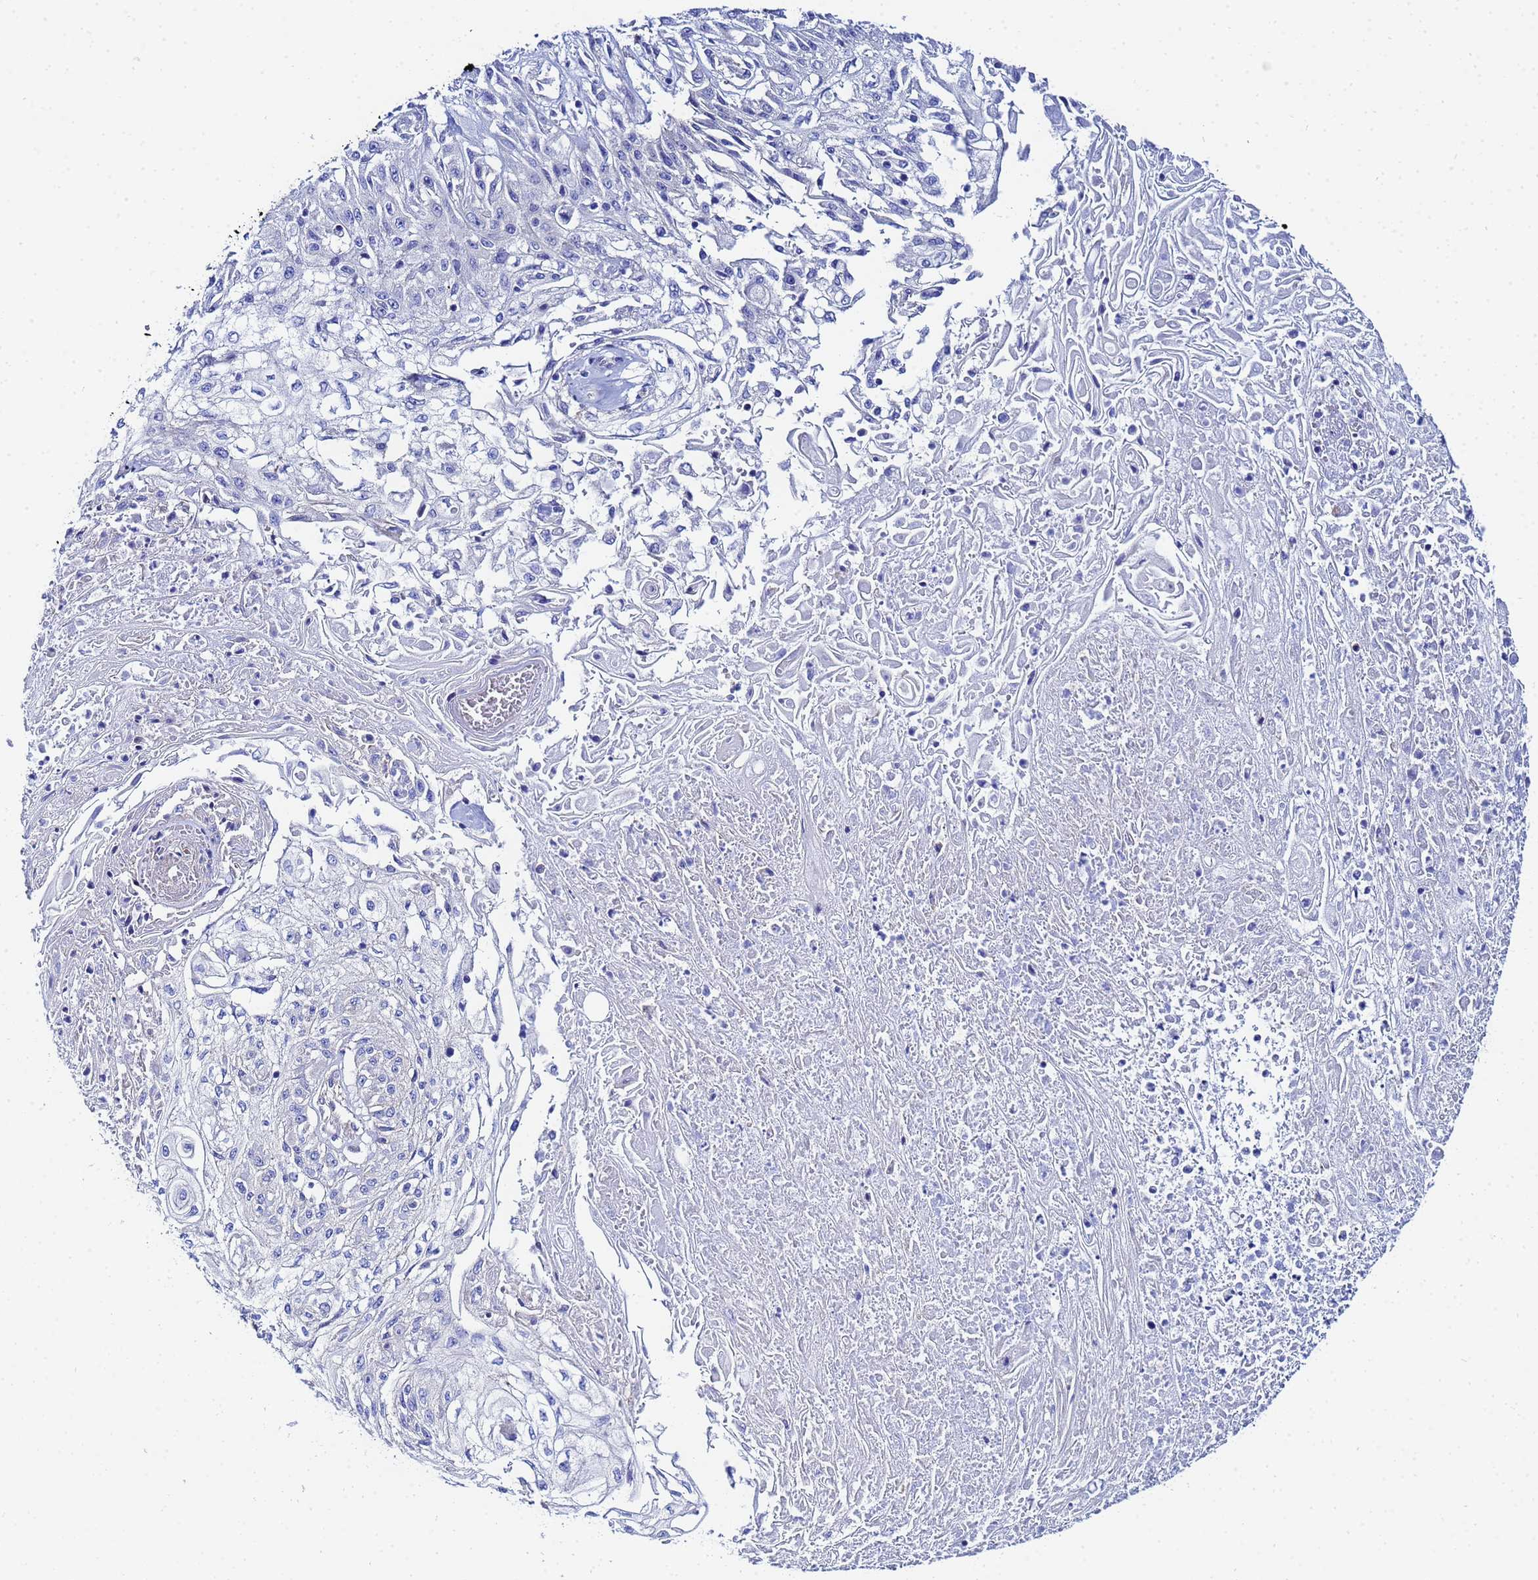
{"staining": {"intensity": "negative", "quantity": "none", "location": "none"}, "tissue": "skin cancer", "cell_type": "Tumor cells", "image_type": "cancer", "snomed": [{"axis": "morphology", "description": "Squamous cell carcinoma, NOS"}, {"axis": "morphology", "description": "Squamous cell carcinoma, metastatic, NOS"}, {"axis": "topography", "description": "Skin"}, {"axis": "topography", "description": "Lymph node"}], "caption": "High magnification brightfield microscopy of skin squamous cell carcinoma stained with DAB (3,3'-diaminobenzidine) (brown) and counterstained with hematoxylin (blue): tumor cells show no significant staining.", "gene": "RAB39B", "patient": {"sex": "male", "age": 75}}